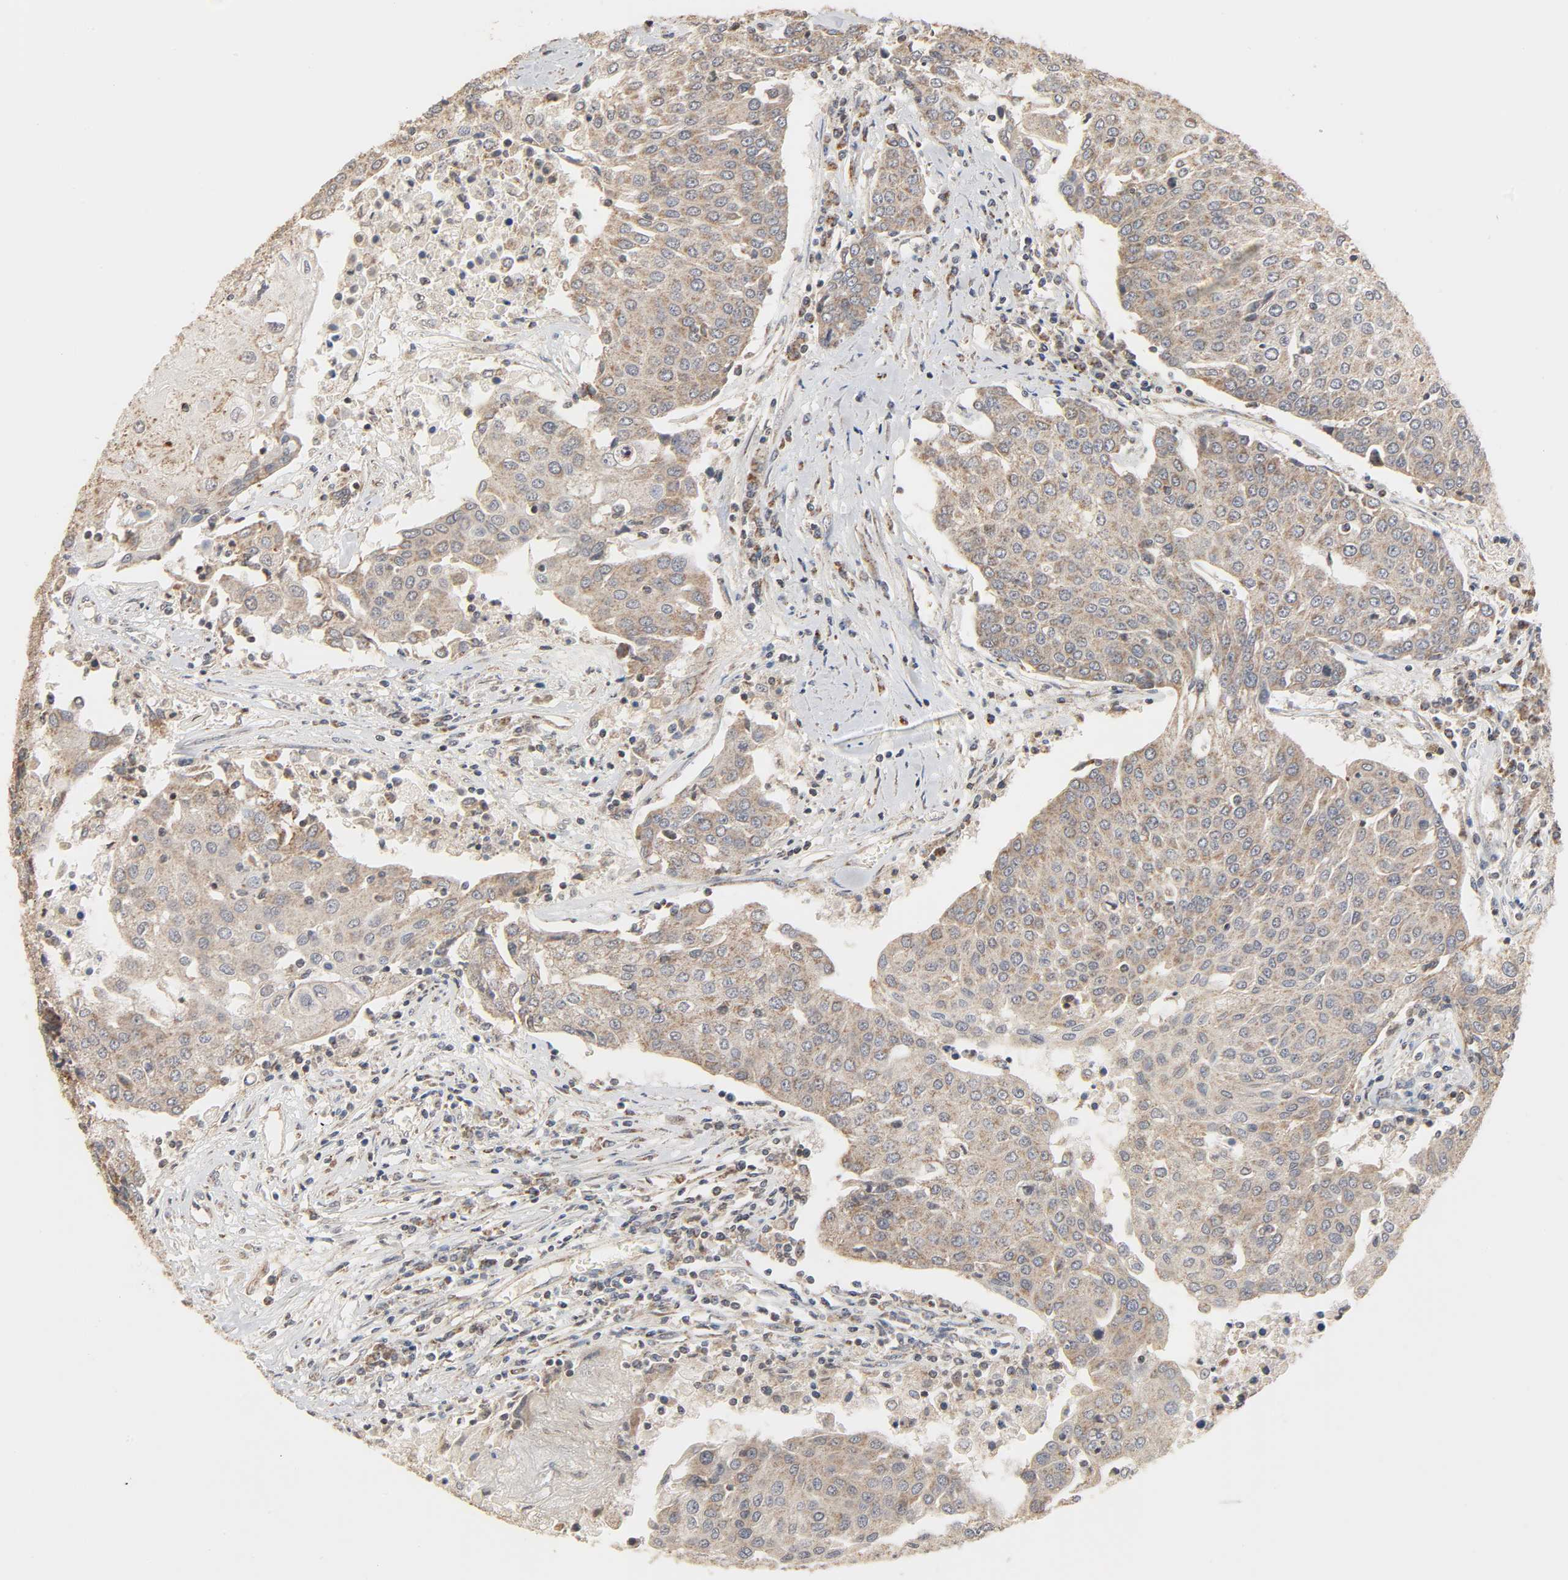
{"staining": {"intensity": "weak", "quantity": ">75%", "location": "cytoplasmic/membranous"}, "tissue": "urothelial cancer", "cell_type": "Tumor cells", "image_type": "cancer", "snomed": [{"axis": "morphology", "description": "Urothelial carcinoma, High grade"}, {"axis": "topography", "description": "Urinary bladder"}], "caption": "The immunohistochemical stain highlights weak cytoplasmic/membranous staining in tumor cells of urothelial carcinoma (high-grade) tissue.", "gene": "CLEC4E", "patient": {"sex": "female", "age": 85}}